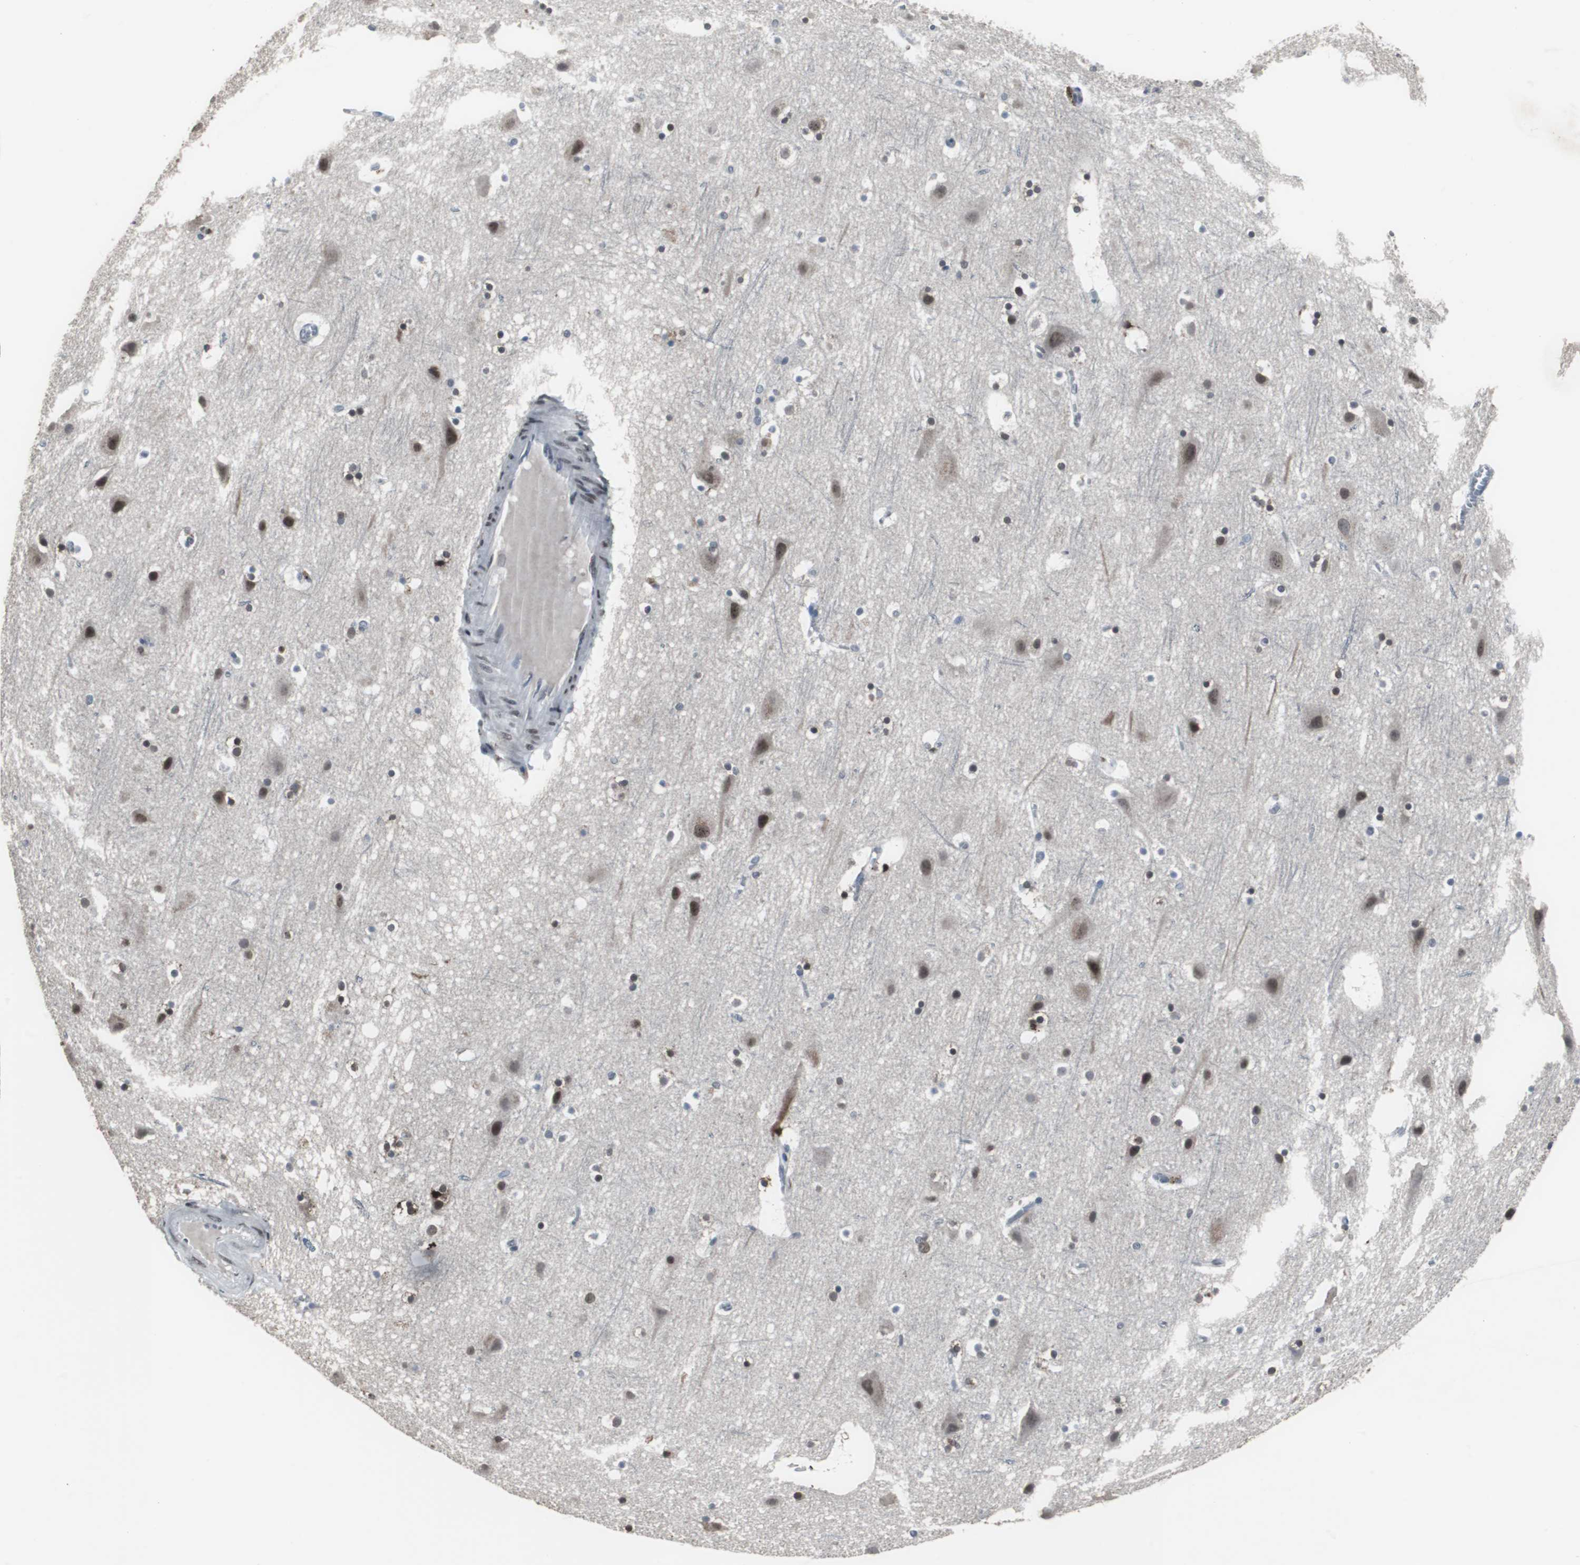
{"staining": {"intensity": "negative", "quantity": "none", "location": "none"}, "tissue": "cerebral cortex", "cell_type": "Endothelial cells", "image_type": "normal", "snomed": [{"axis": "morphology", "description": "Normal tissue, NOS"}, {"axis": "topography", "description": "Cerebral cortex"}], "caption": "There is no significant staining in endothelial cells of cerebral cortex. (DAB (3,3'-diaminobenzidine) immunohistochemistry, high magnification).", "gene": "FOXP4", "patient": {"sex": "male", "age": 45}}